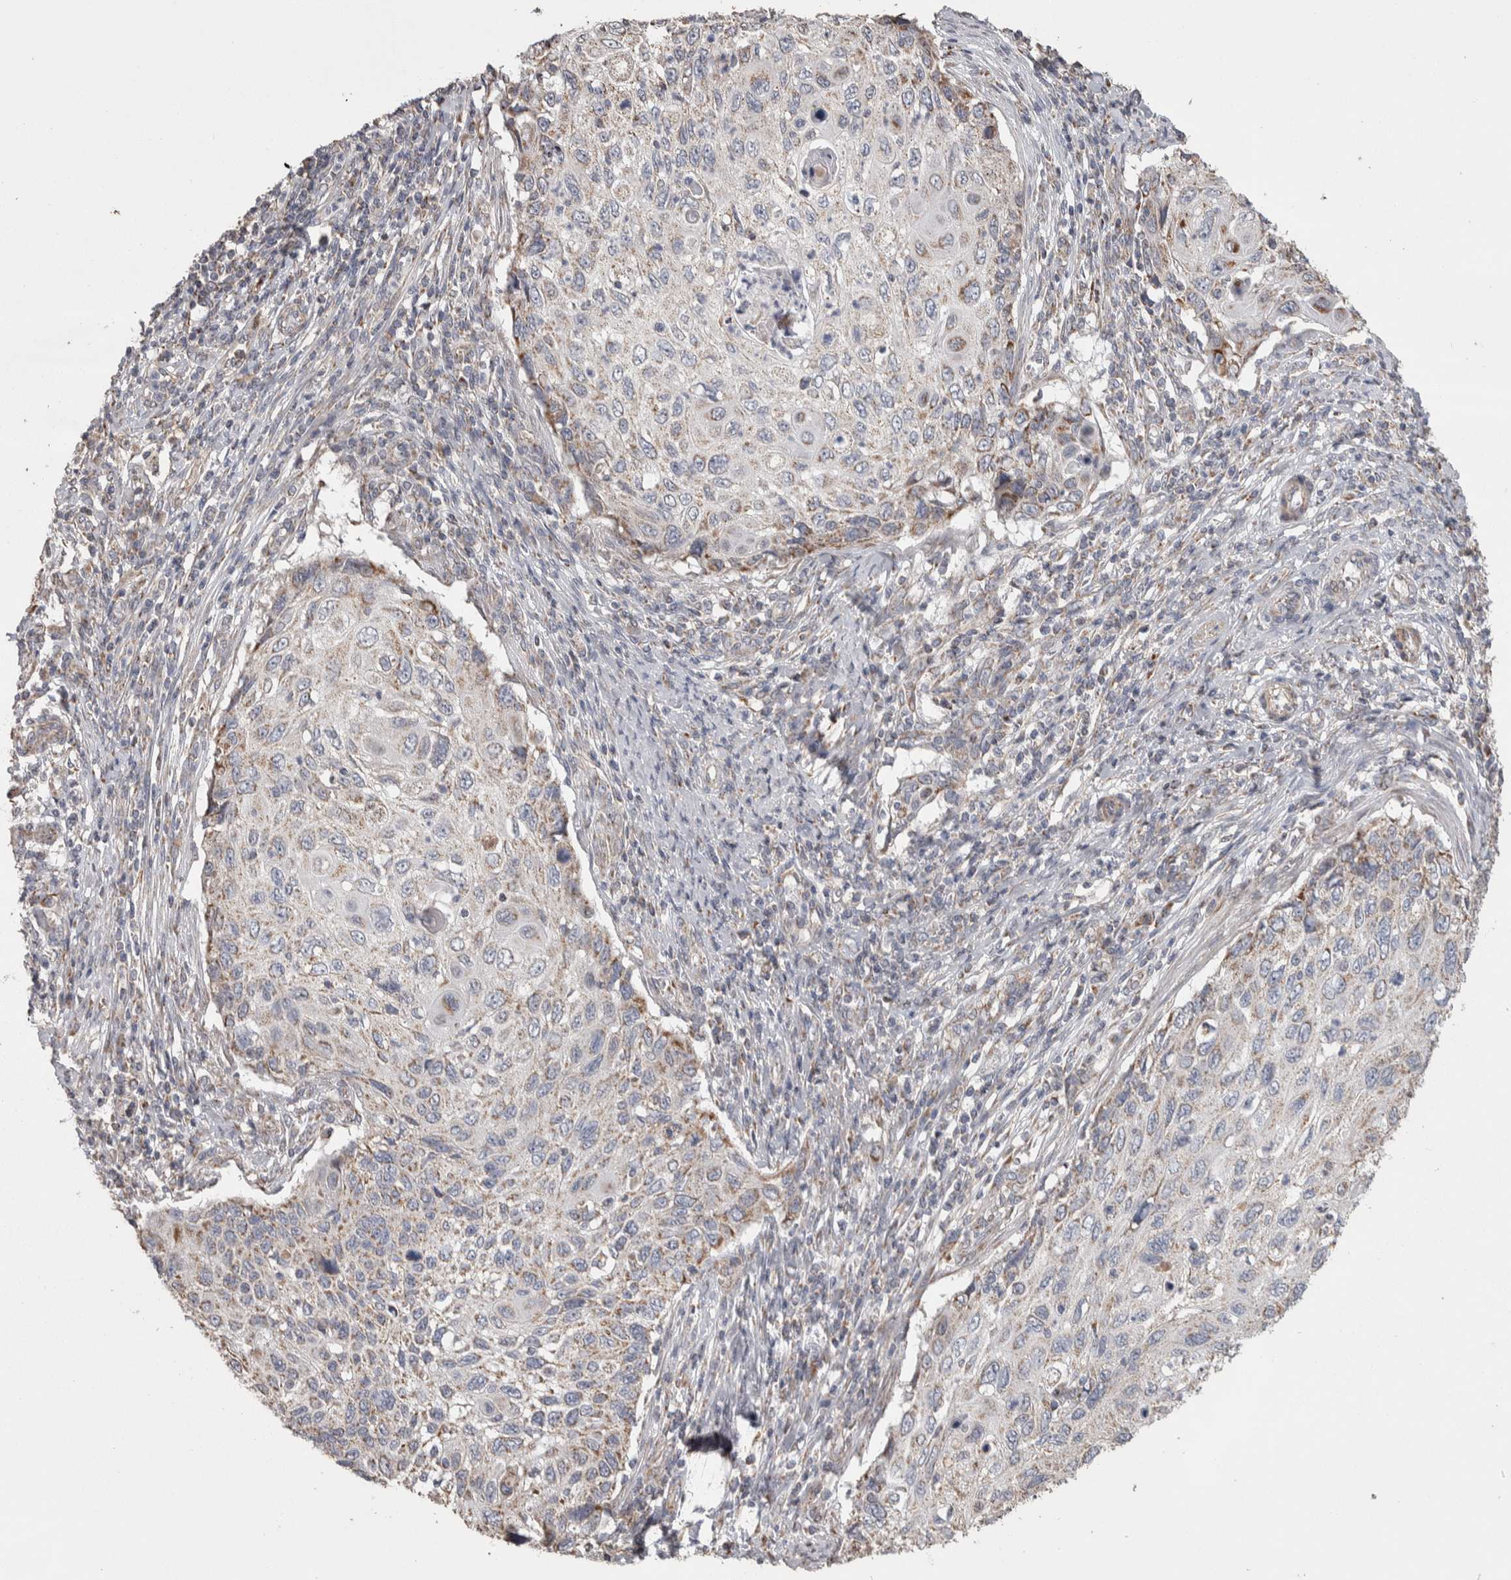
{"staining": {"intensity": "weak", "quantity": "25%-75%", "location": "cytoplasmic/membranous"}, "tissue": "cervical cancer", "cell_type": "Tumor cells", "image_type": "cancer", "snomed": [{"axis": "morphology", "description": "Squamous cell carcinoma, NOS"}, {"axis": "topography", "description": "Cervix"}], "caption": "High-magnification brightfield microscopy of cervical cancer (squamous cell carcinoma) stained with DAB (3,3'-diaminobenzidine) (brown) and counterstained with hematoxylin (blue). tumor cells exhibit weak cytoplasmic/membranous expression is appreciated in approximately25%-75% of cells. (DAB = brown stain, brightfield microscopy at high magnification).", "gene": "SCO1", "patient": {"sex": "female", "age": 70}}